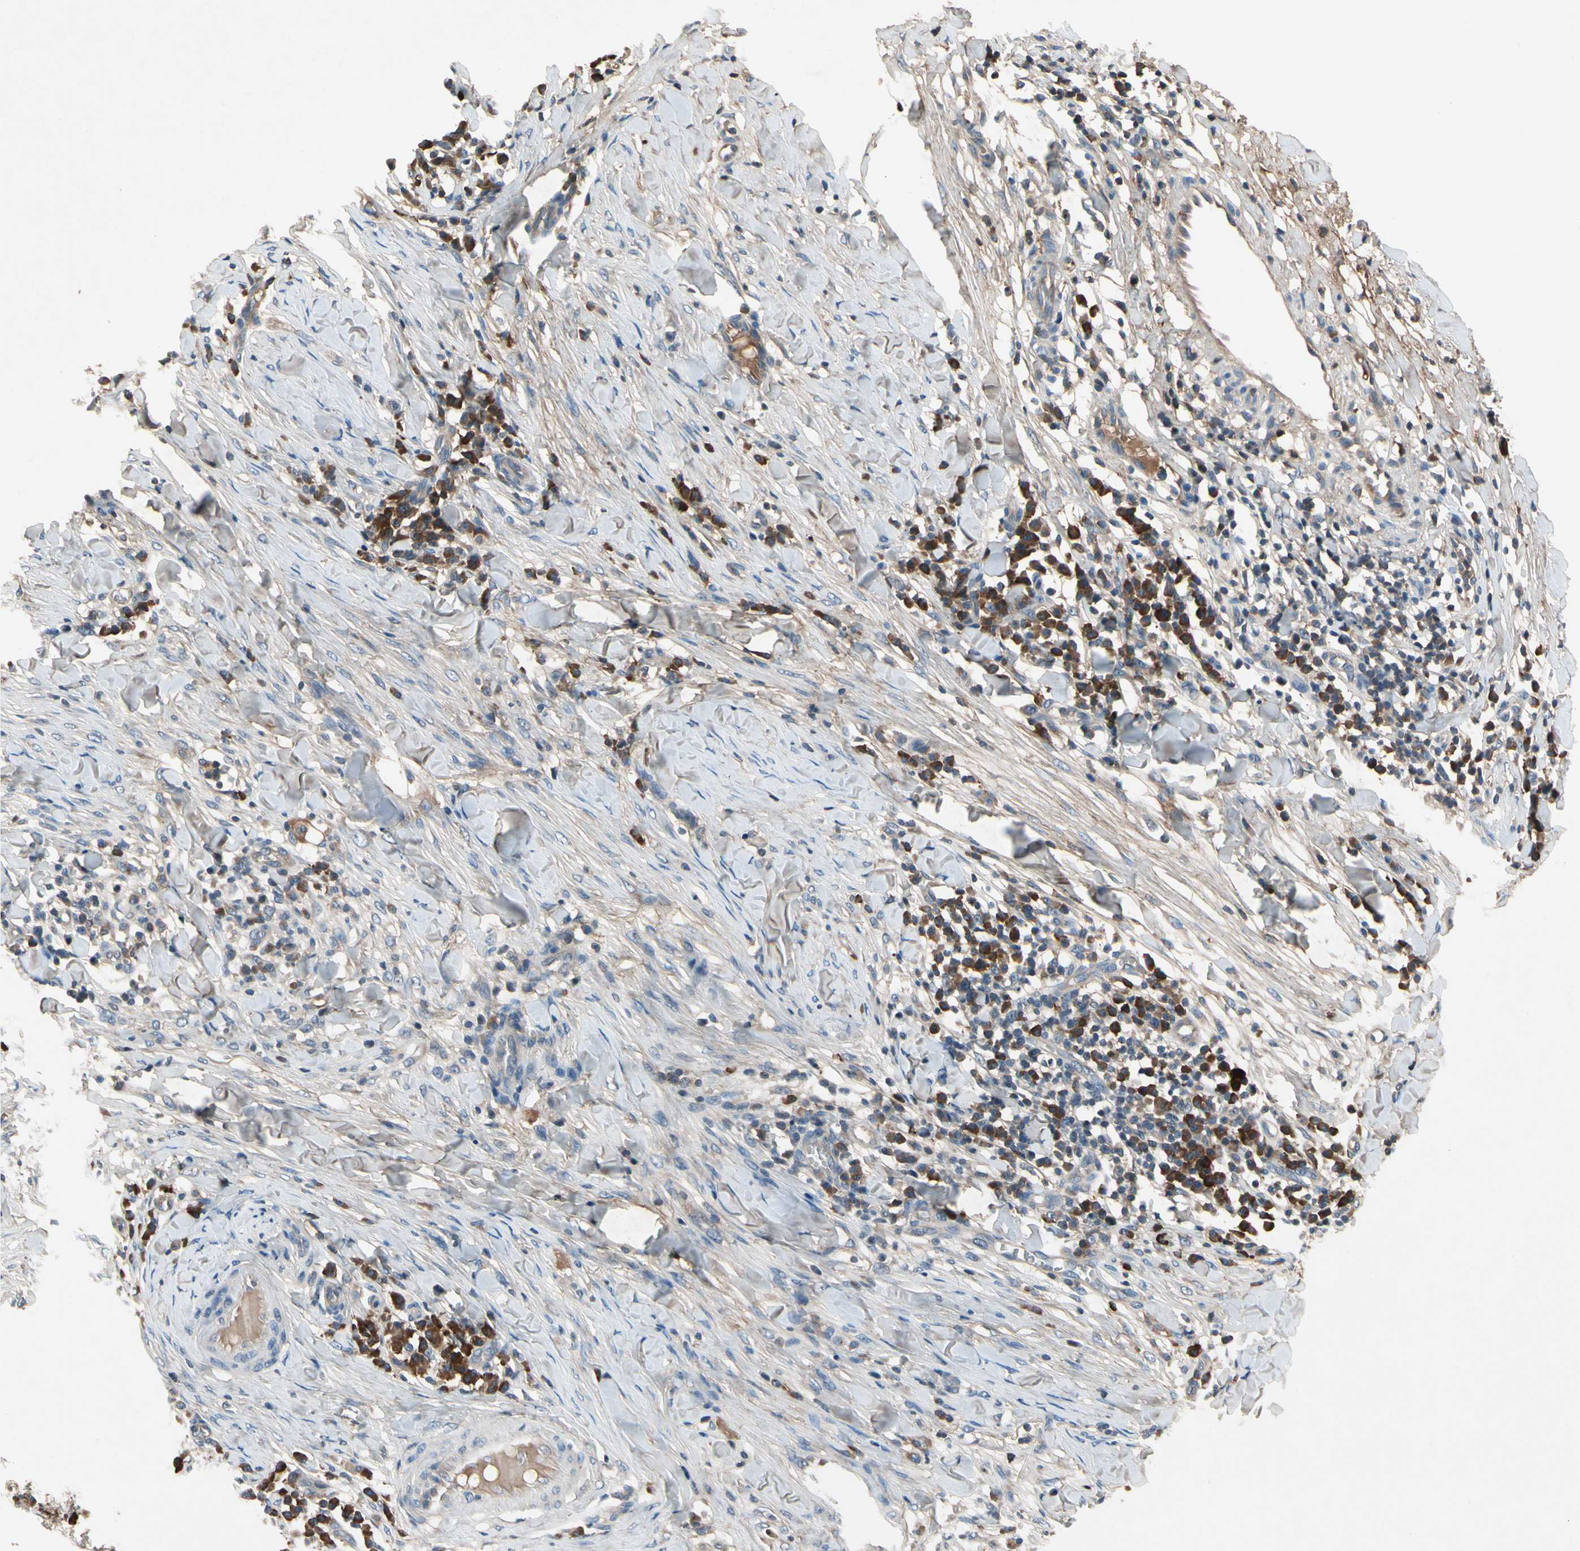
{"staining": {"intensity": "weak", "quantity": "25%-75%", "location": "cytoplasmic/membranous"}, "tissue": "skin cancer", "cell_type": "Tumor cells", "image_type": "cancer", "snomed": [{"axis": "morphology", "description": "Squamous cell carcinoma, NOS"}, {"axis": "topography", "description": "Skin"}], "caption": "Immunohistochemistry photomicrograph of human squamous cell carcinoma (skin) stained for a protein (brown), which demonstrates low levels of weak cytoplasmic/membranous expression in about 25%-75% of tumor cells.", "gene": "IL1RL1", "patient": {"sex": "male", "age": 24}}